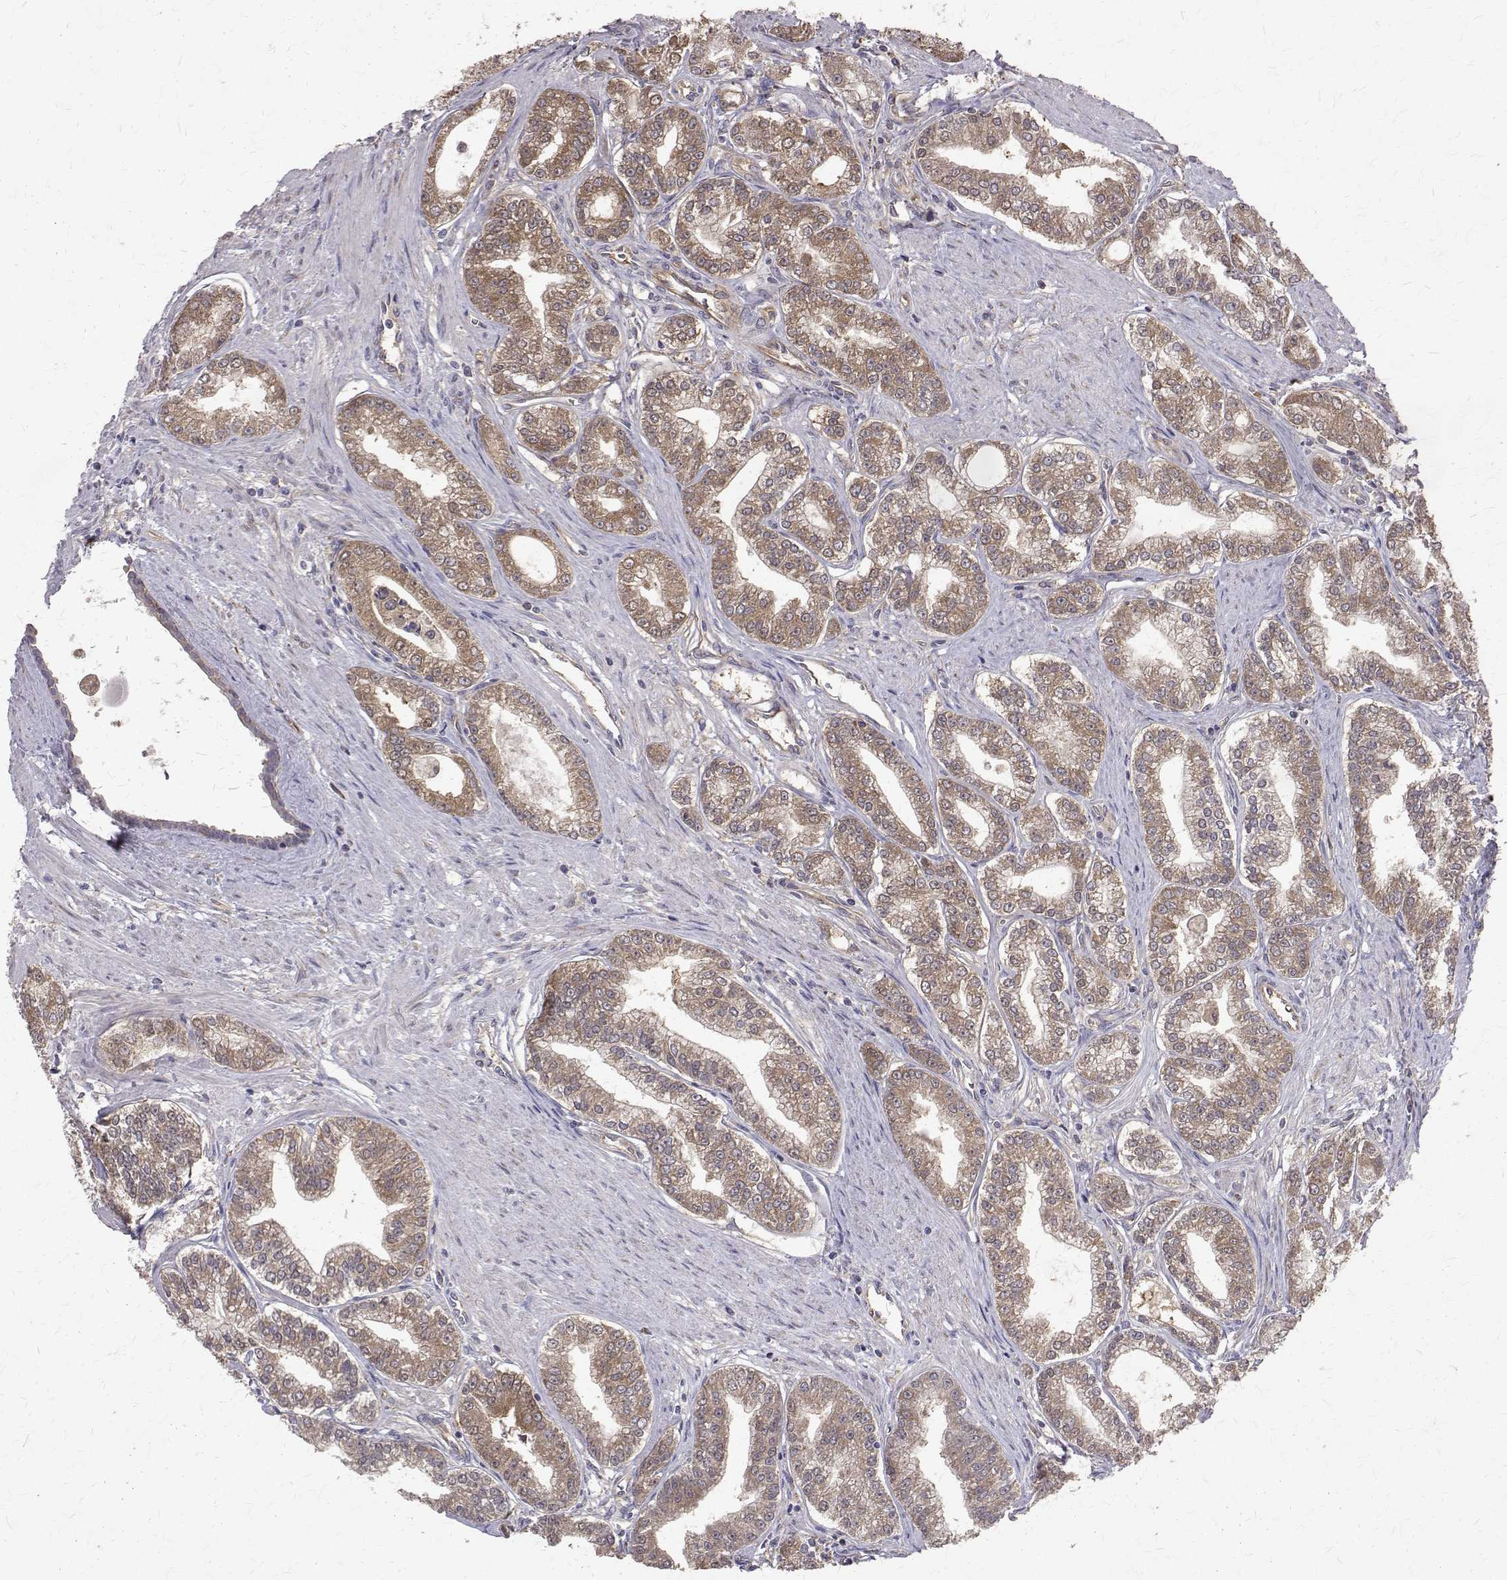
{"staining": {"intensity": "moderate", "quantity": ">75%", "location": "cytoplasmic/membranous"}, "tissue": "prostate cancer", "cell_type": "Tumor cells", "image_type": "cancer", "snomed": [{"axis": "morphology", "description": "Adenocarcinoma, NOS"}, {"axis": "topography", "description": "Prostate"}], "caption": "Tumor cells show medium levels of moderate cytoplasmic/membranous positivity in about >75% of cells in human prostate cancer (adenocarcinoma). (brown staining indicates protein expression, while blue staining denotes nuclei).", "gene": "FARSB", "patient": {"sex": "male", "age": 71}}